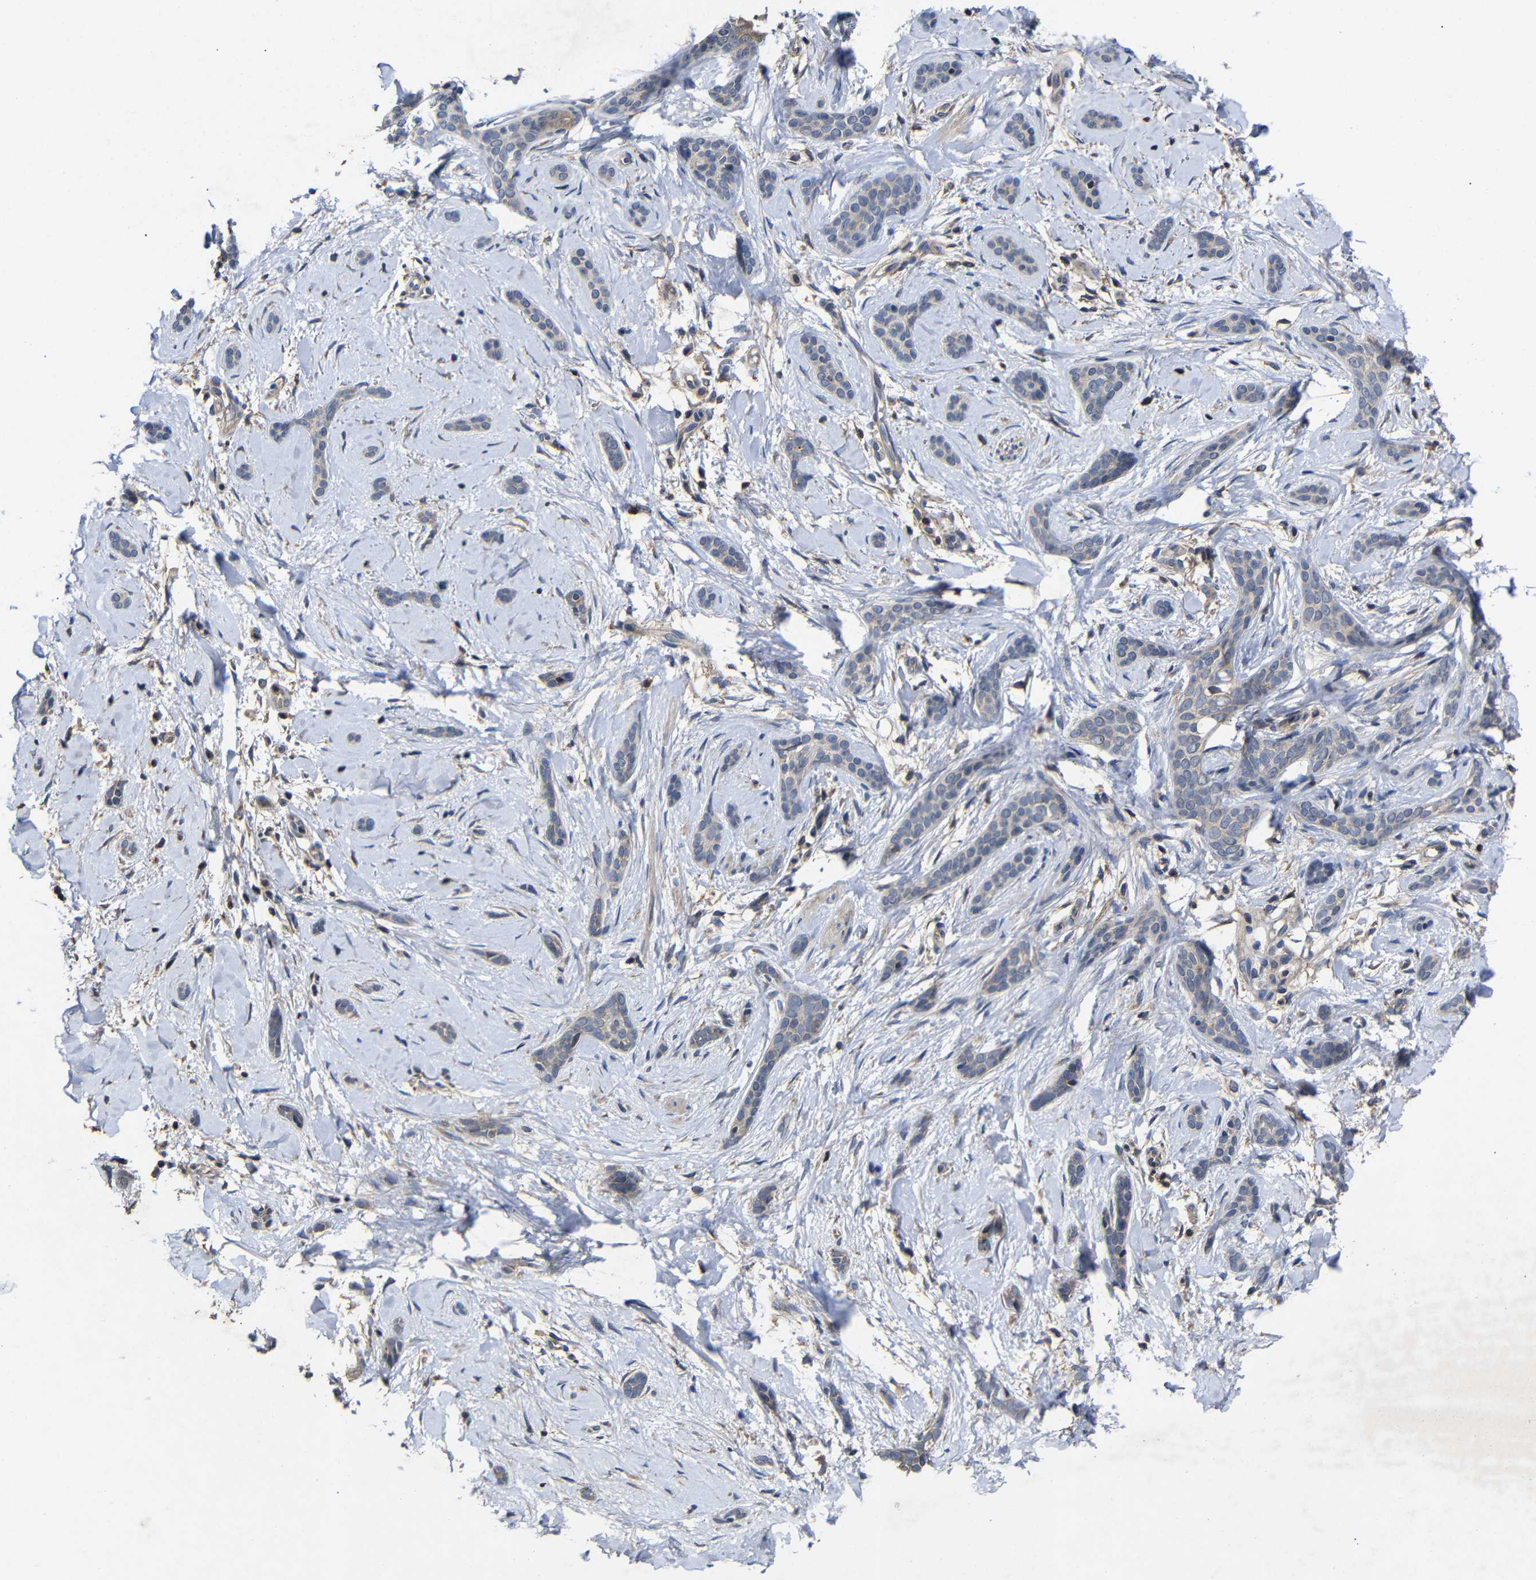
{"staining": {"intensity": "weak", "quantity": "<25%", "location": "cytoplasmic/membranous"}, "tissue": "skin cancer", "cell_type": "Tumor cells", "image_type": "cancer", "snomed": [{"axis": "morphology", "description": "Basal cell carcinoma"}, {"axis": "morphology", "description": "Adnexal tumor, benign"}, {"axis": "topography", "description": "Skin"}], "caption": "The immunohistochemistry (IHC) photomicrograph has no significant staining in tumor cells of skin cancer (benign adnexal tumor) tissue.", "gene": "LPAR5", "patient": {"sex": "female", "age": 42}}